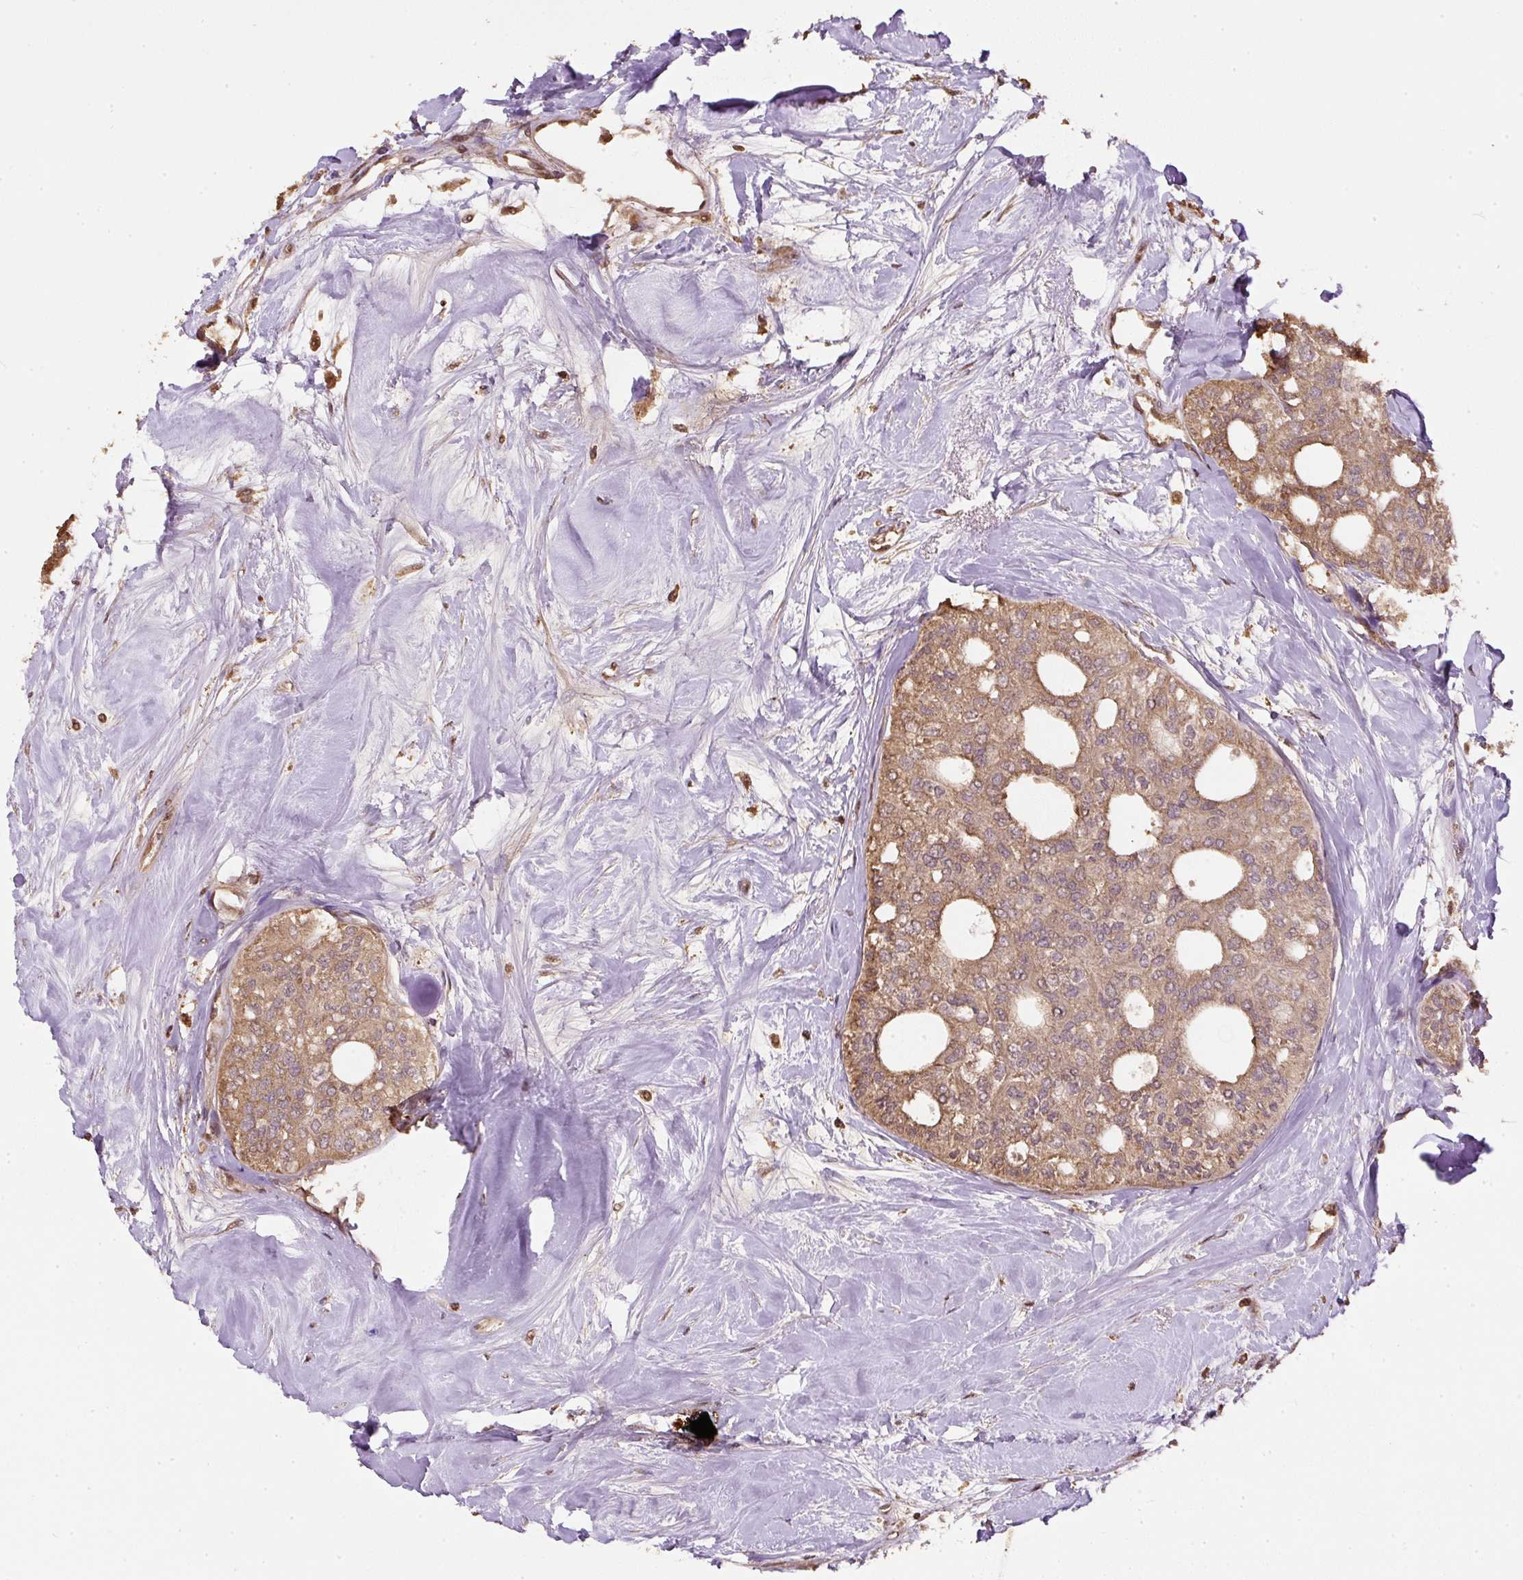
{"staining": {"intensity": "moderate", "quantity": ">75%", "location": "cytoplasmic/membranous,nuclear"}, "tissue": "thyroid cancer", "cell_type": "Tumor cells", "image_type": "cancer", "snomed": [{"axis": "morphology", "description": "Follicular adenoma carcinoma, NOS"}, {"axis": "topography", "description": "Thyroid gland"}], "caption": "Protein expression by immunohistochemistry (IHC) exhibits moderate cytoplasmic/membranous and nuclear staining in approximately >75% of tumor cells in thyroid cancer (follicular adenoma carcinoma).", "gene": "TMEM170B", "patient": {"sex": "male", "age": 75}}